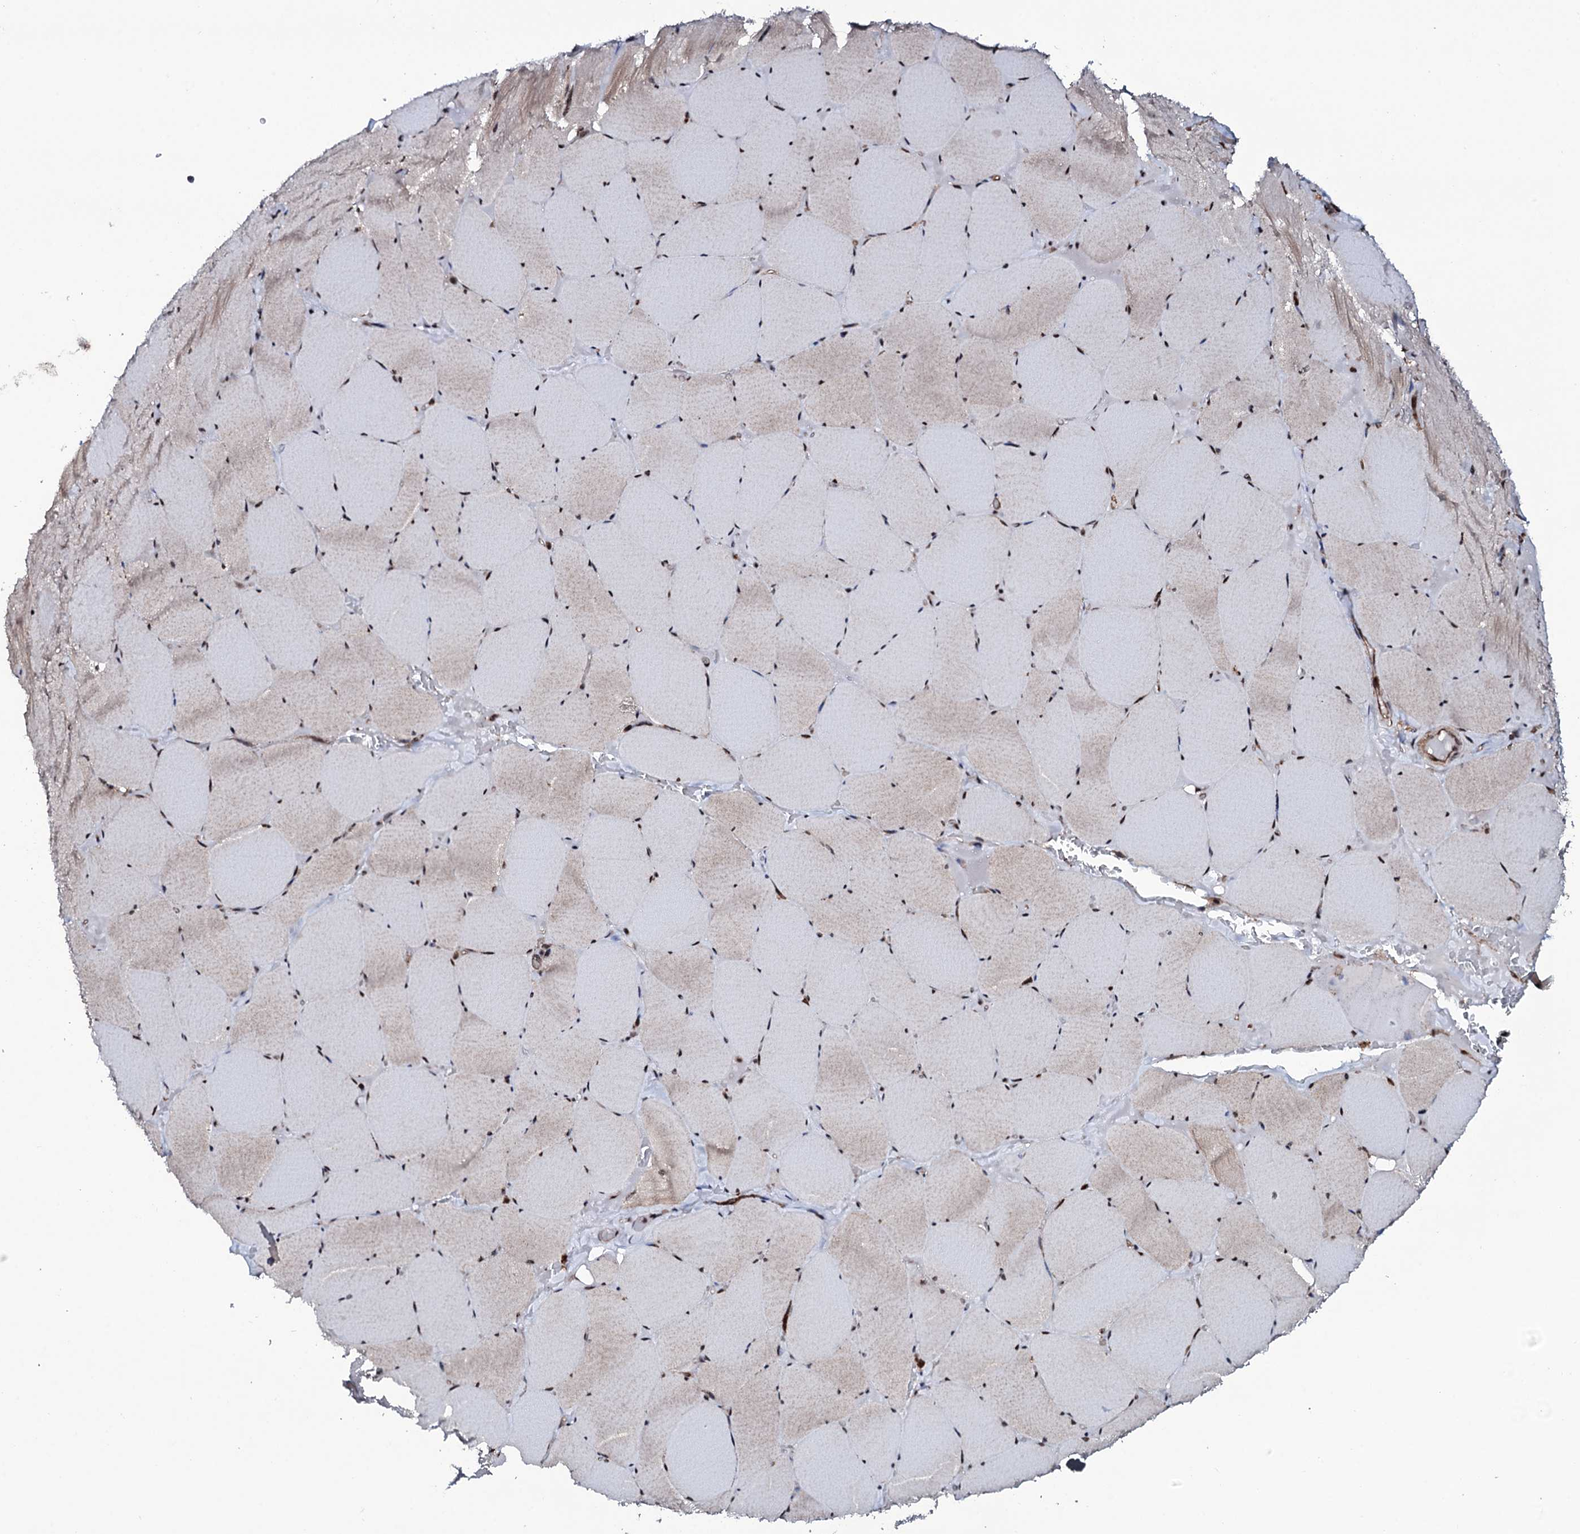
{"staining": {"intensity": "moderate", "quantity": "<25%", "location": "nuclear"}, "tissue": "skeletal muscle", "cell_type": "Myocytes", "image_type": "normal", "snomed": [{"axis": "morphology", "description": "Normal tissue, NOS"}, {"axis": "topography", "description": "Skeletal muscle"}, {"axis": "topography", "description": "Head-Neck"}], "caption": "The histopathology image reveals staining of normal skeletal muscle, revealing moderate nuclear protein expression (brown color) within myocytes. The staining was performed using DAB to visualize the protein expression in brown, while the nuclei were stained in blue with hematoxylin (Magnification: 20x).", "gene": "COG6", "patient": {"sex": "male", "age": 66}}